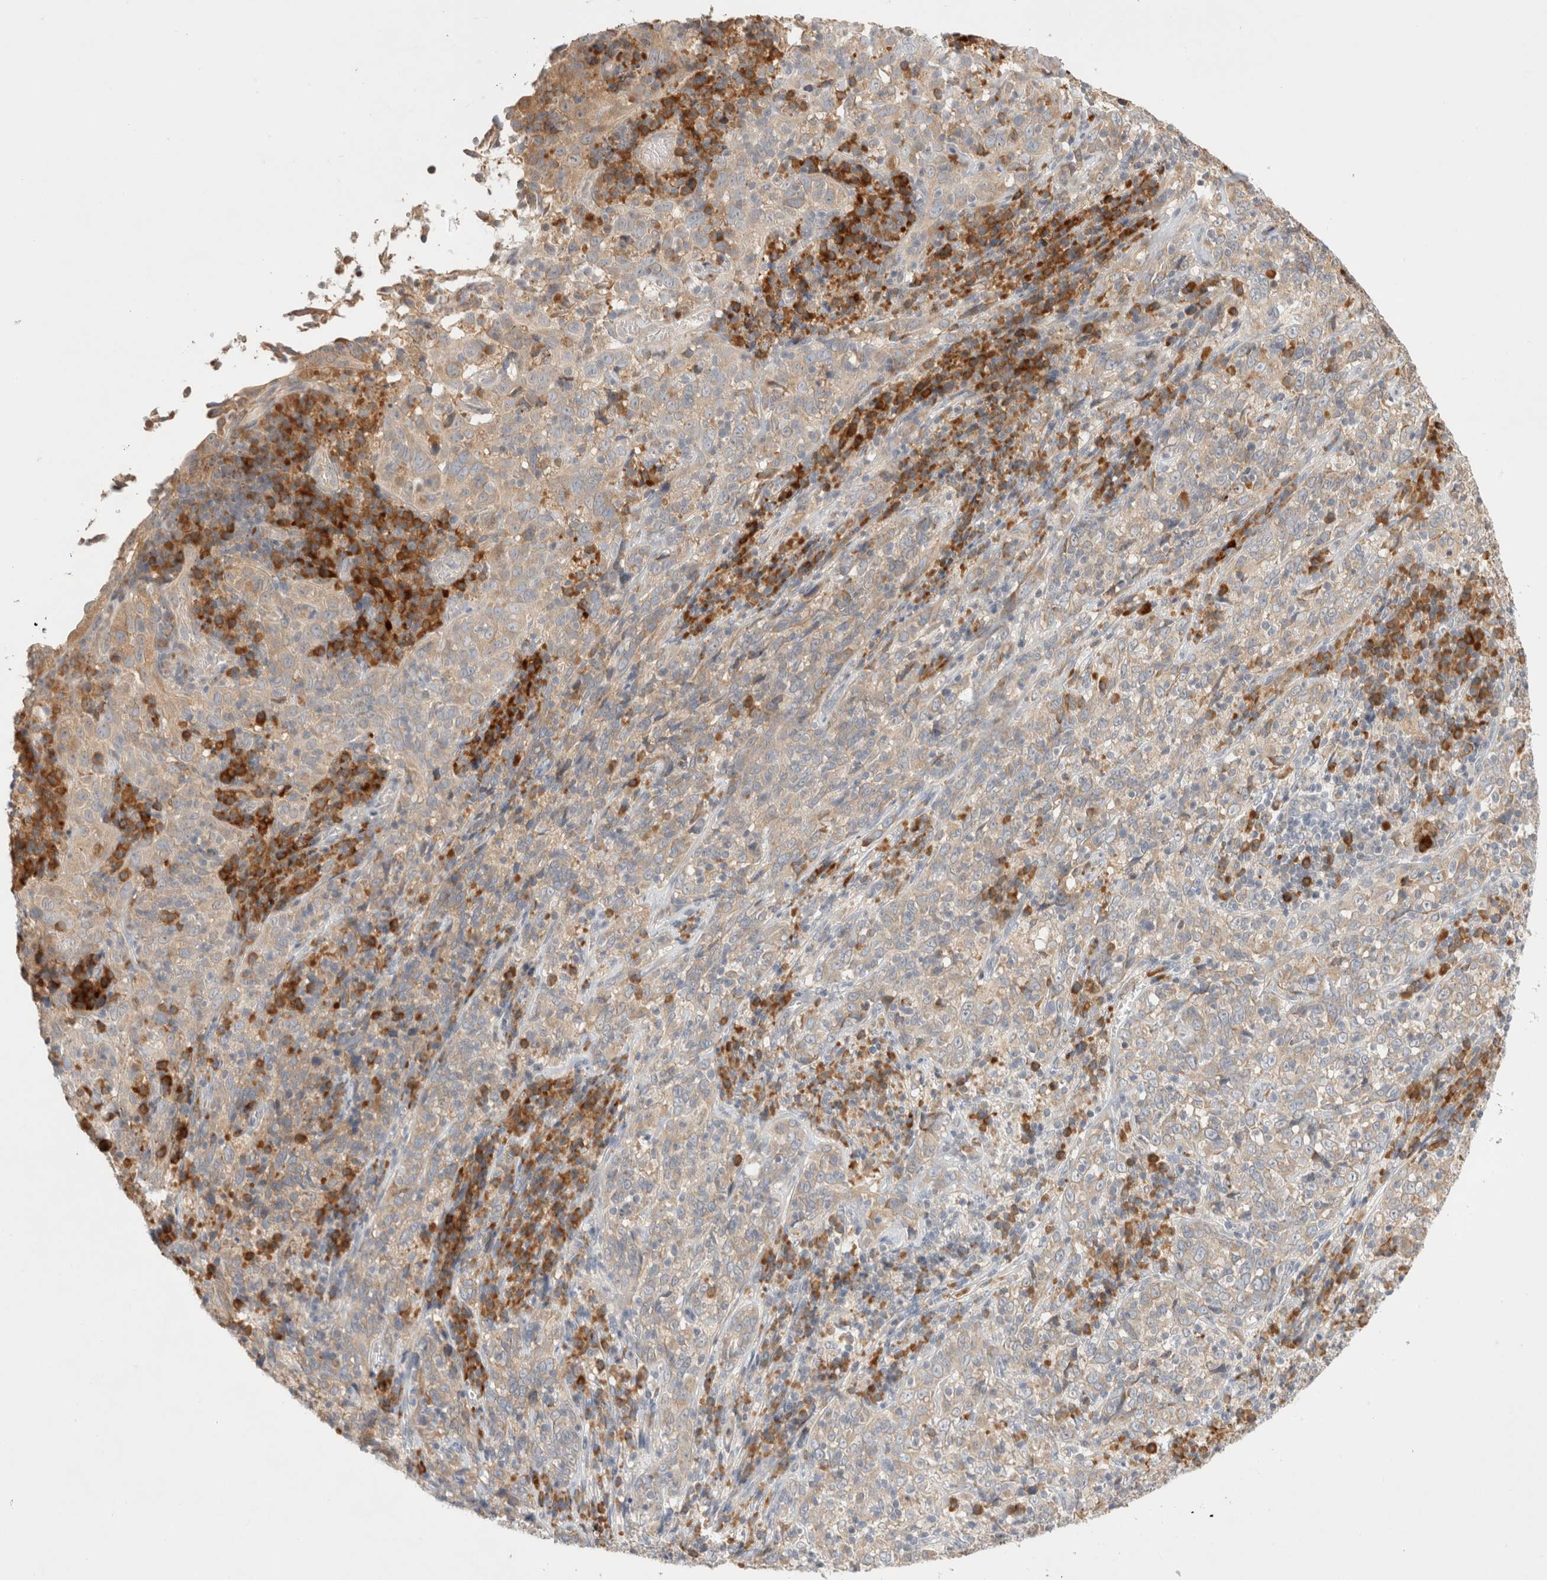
{"staining": {"intensity": "weak", "quantity": ">75%", "location": "cytoplasmic/membranous"}, "tissue": "cervical cancer", "cell_type": "Tumor cells", "image_type": "cancer", "snomed": [{"axis": "morphology", "description": "Squamous cell carcinoma, NOS"}, {"axis": "topography", "description": "Cervix"}], "caption": "Tumor cells exhibit weak cytoplasmic/membranous staining in about >75% of cells in cervical cancer. (Brightfield microscopy of DAB IHC at high magnification).", "gene": "NEDD4L", "patient": {"sex": "female", "age": 46}}